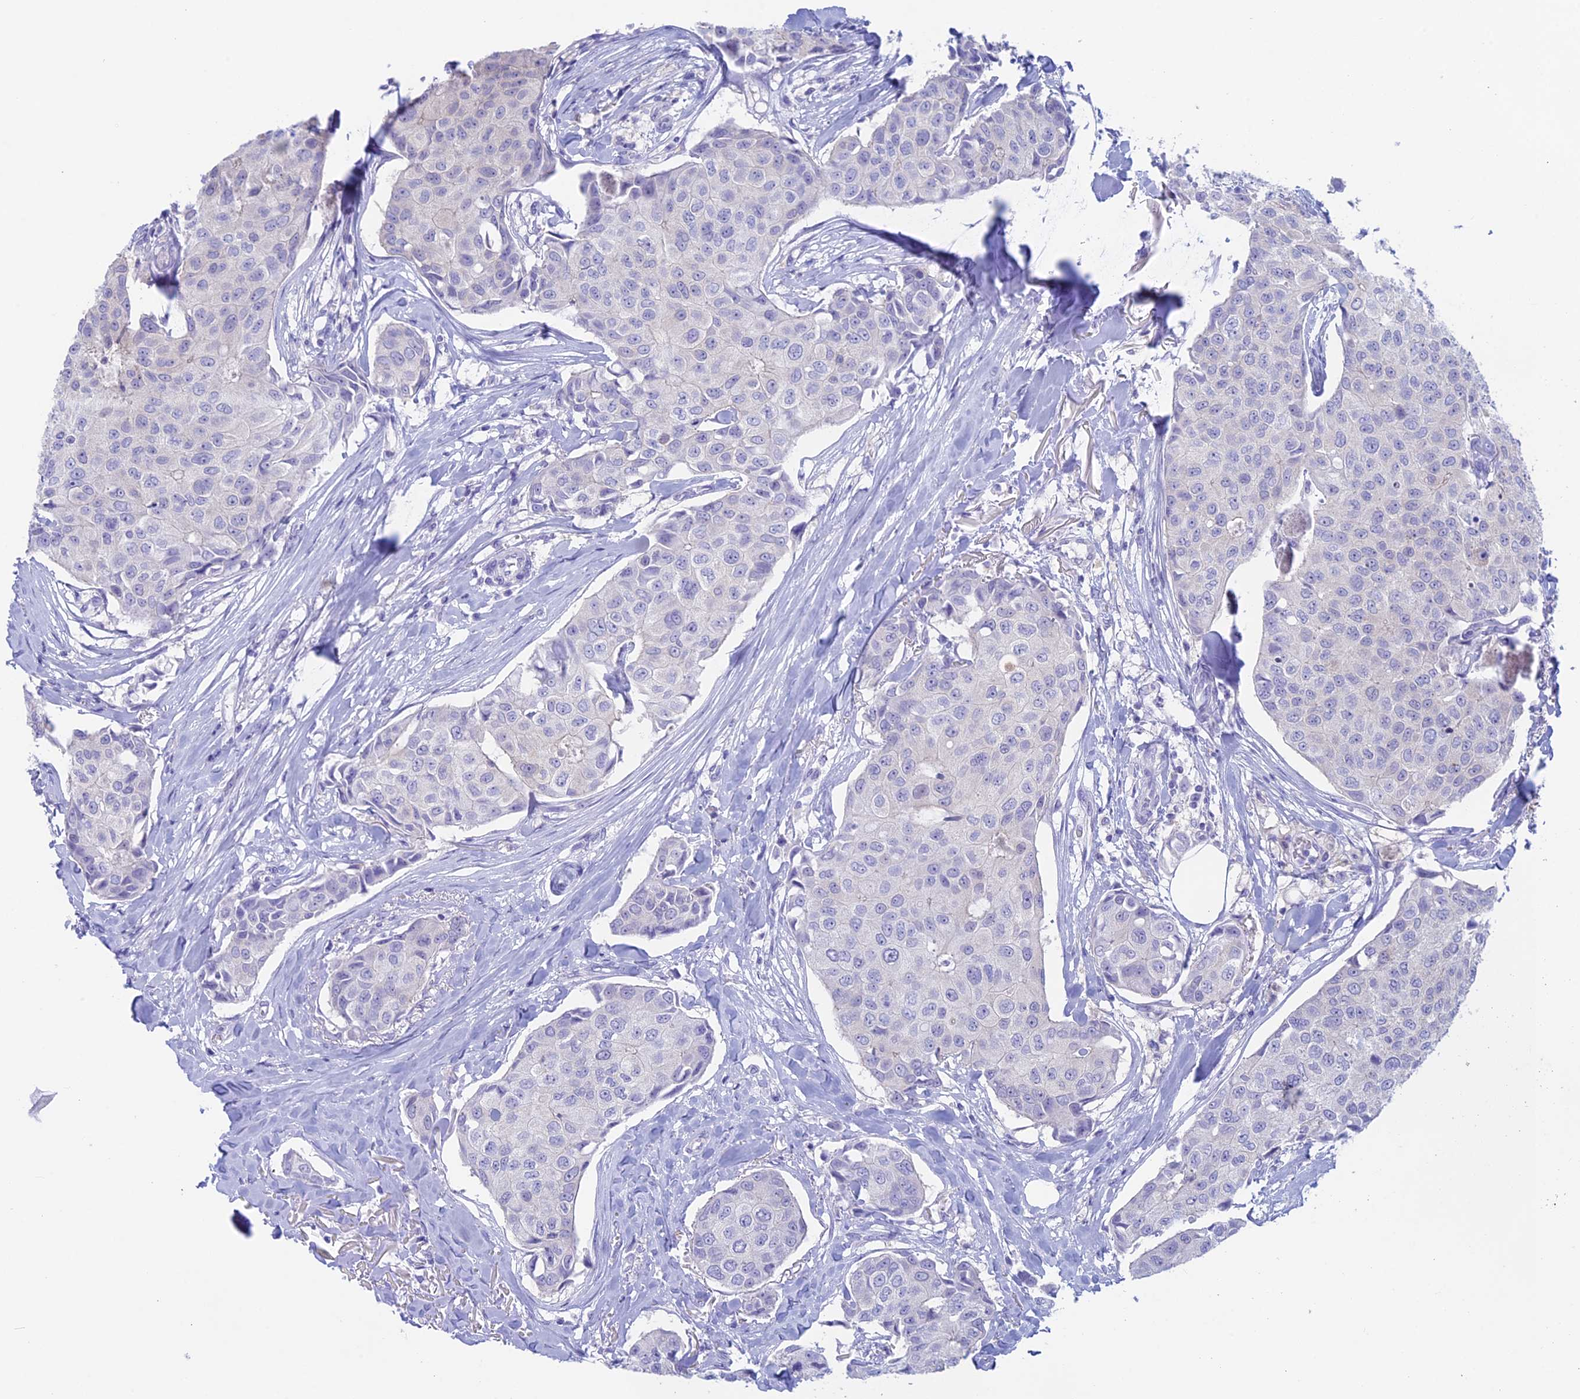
{"staining": {"intensity": "negative", "quantity": "none", "location": "none"}, "tissue": "breast cancer", "cell_type": "Tumor cells", "image_type": "cancer", "snomed": [{"axis": "morphology", "description": "Duct carcinoma"}, {"axis": "topography", "description": "Breast"}], "caption": "Immunohistochemical staining of breast intraductal carcinoma displays no significant expression in tumor cells. (Stains: DAB (3,3'-diaminobenzidine) IHC with hematoxylin counter stain, Microscopy: brightfield microscopy at high magnification).", "gene": "RP1", "patient": {"sex": "female", "age": 80}}